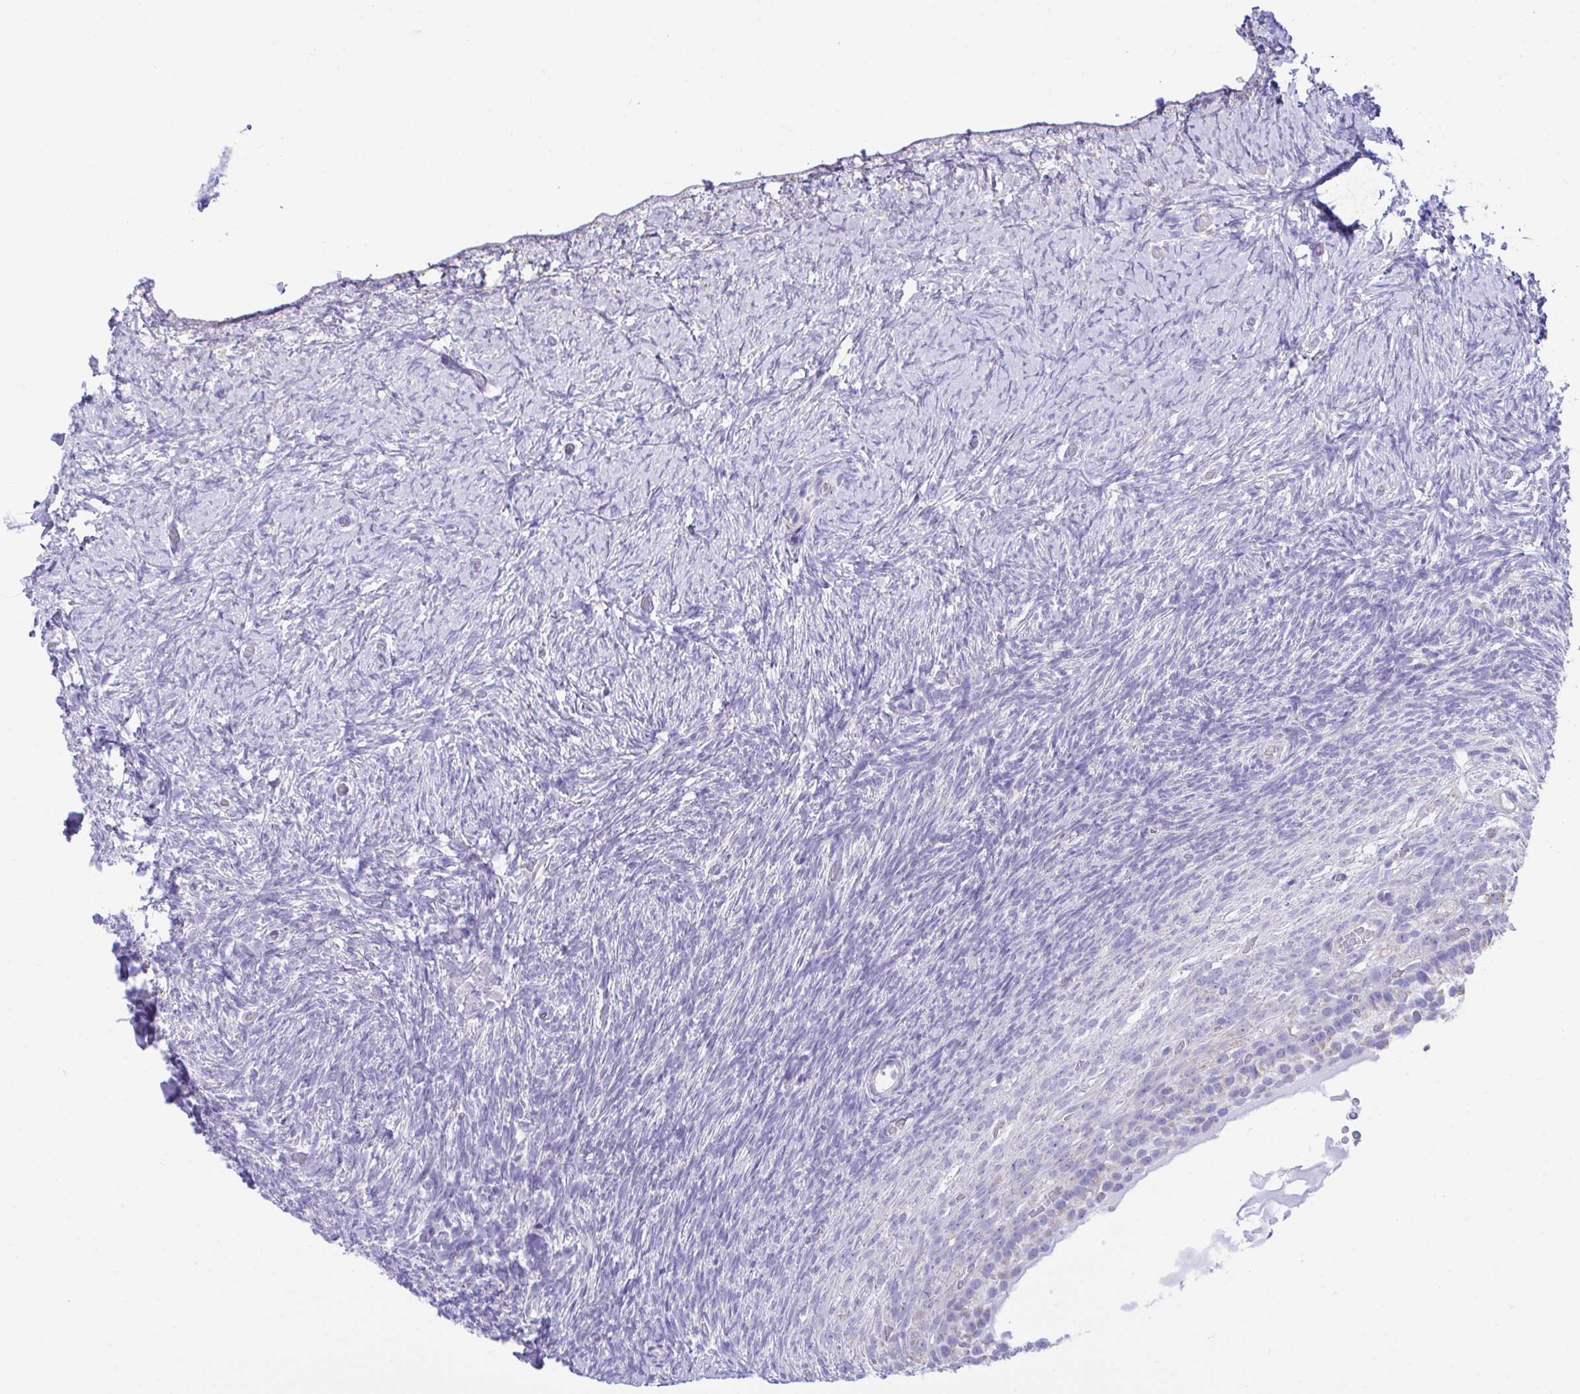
{"staining": {"intensity": "negative", "quantity": "none", "location": "none"}, "tissue": "ovary", "cell_type": "Ovarian stroma cells", "image_type": "normal", "snomed": [{"axis": "morphology", "description": "Normal tissue, NOS"}, {"axis": "topography", "description": "Ovary"}], "caption": "DAB (3,3'-diaminobenzidine) immunohistochemical staining of benign human ovary displays no significant expression in ovarian stroma cells.", "gene": "NLRP8", "patient": {"sex": "female", "age": 39}}